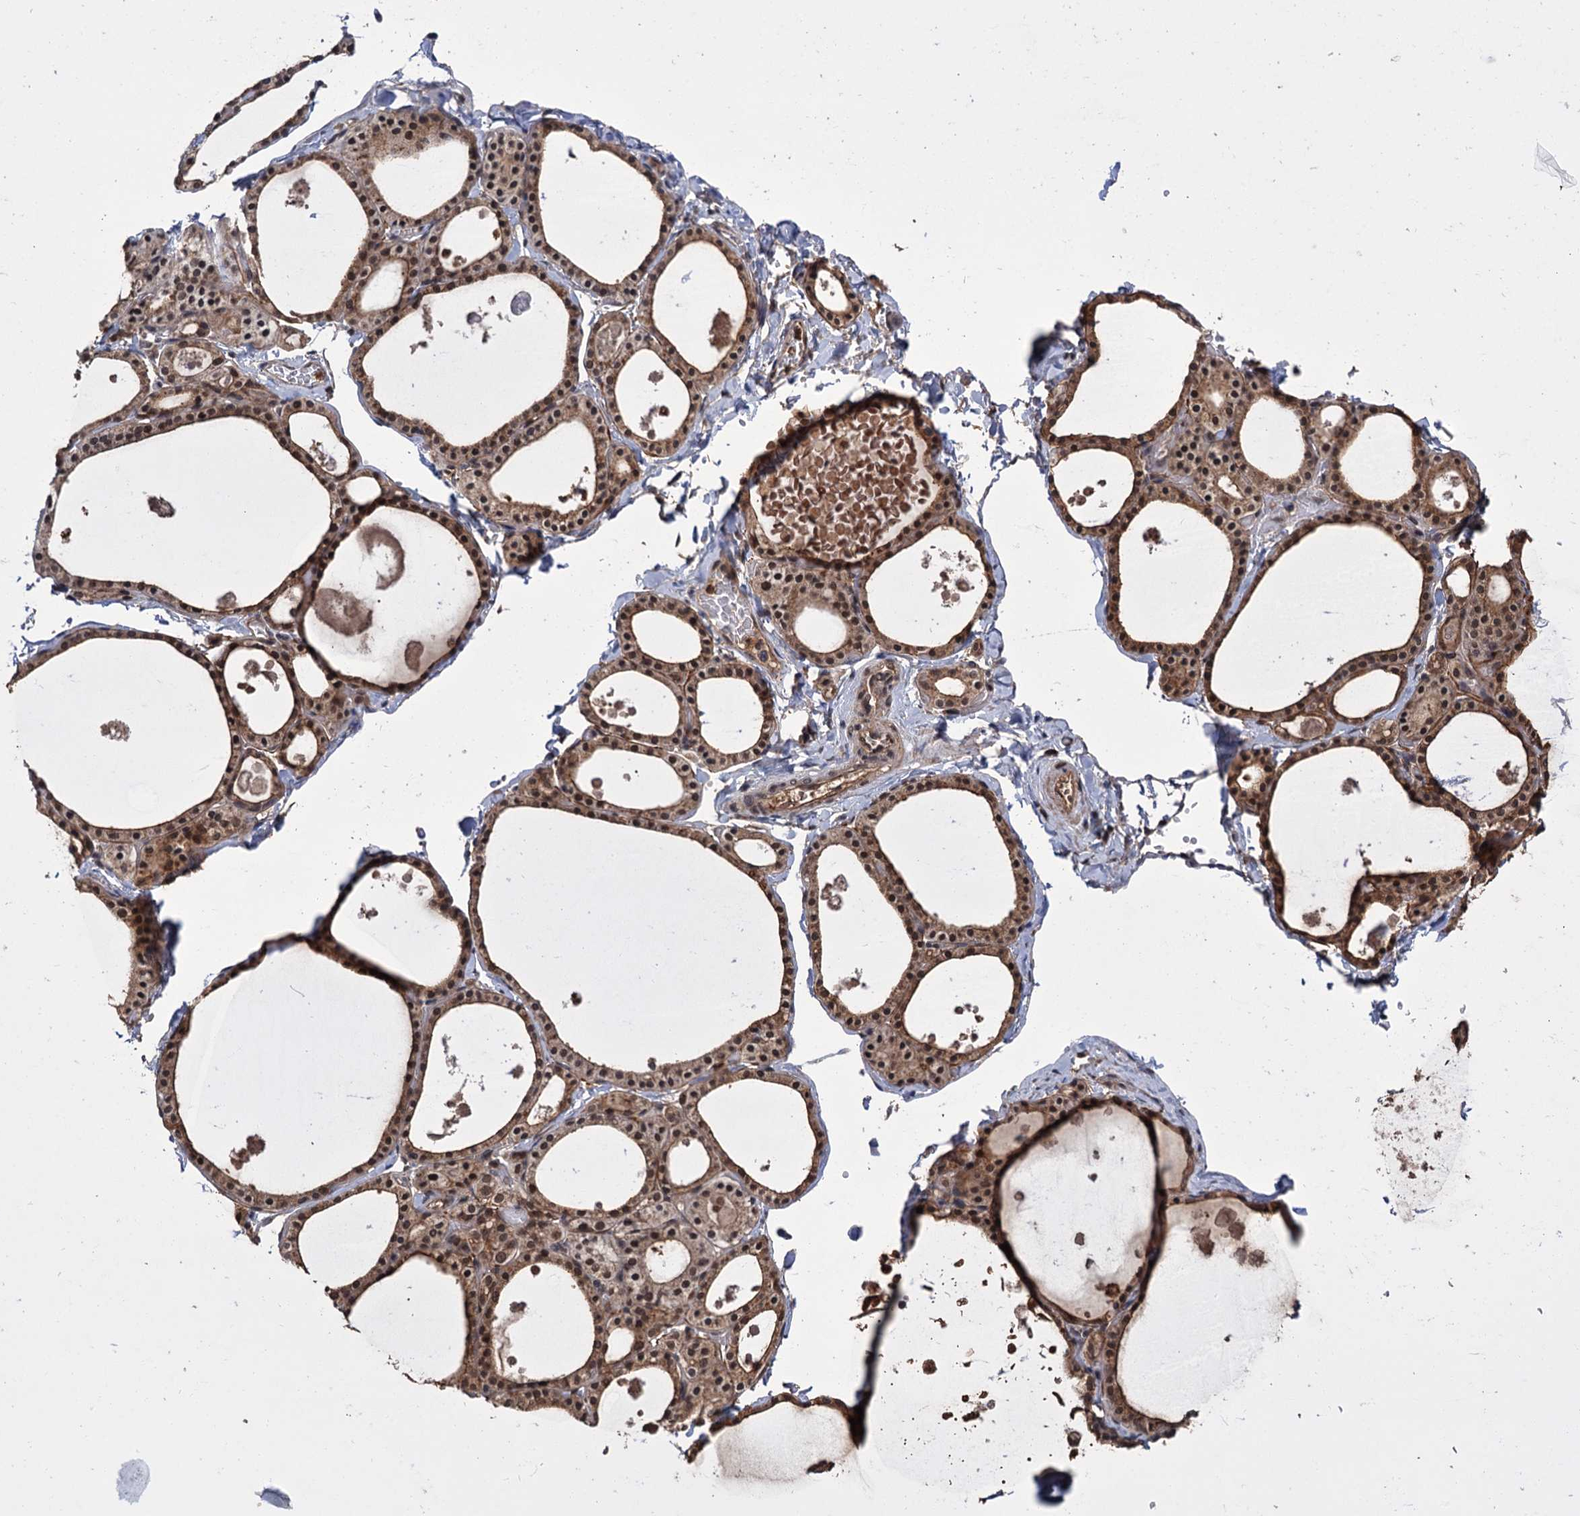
{"staining": {"intensity": "moderate", "quantity": ">75%", "location": "cytoplasmic/membranous,nuclear"}, "tissue": "thyroid gland", "cell_type": "Glandular cells", "image_type": "normal", "snomed": [{"axis": "morphology", "description": "Normal tissue, NOS"}, {"axis": "topography", "description": "Thyroid gland"}], "caption": "A histopathology image of thyroid gland stained for a protein demonstrates moderate cytoplasmic/membranous,nuclear brown staining in glandular cells.", "gene": "KANSL2", "patient": {"sex": "male", "age": 56}}